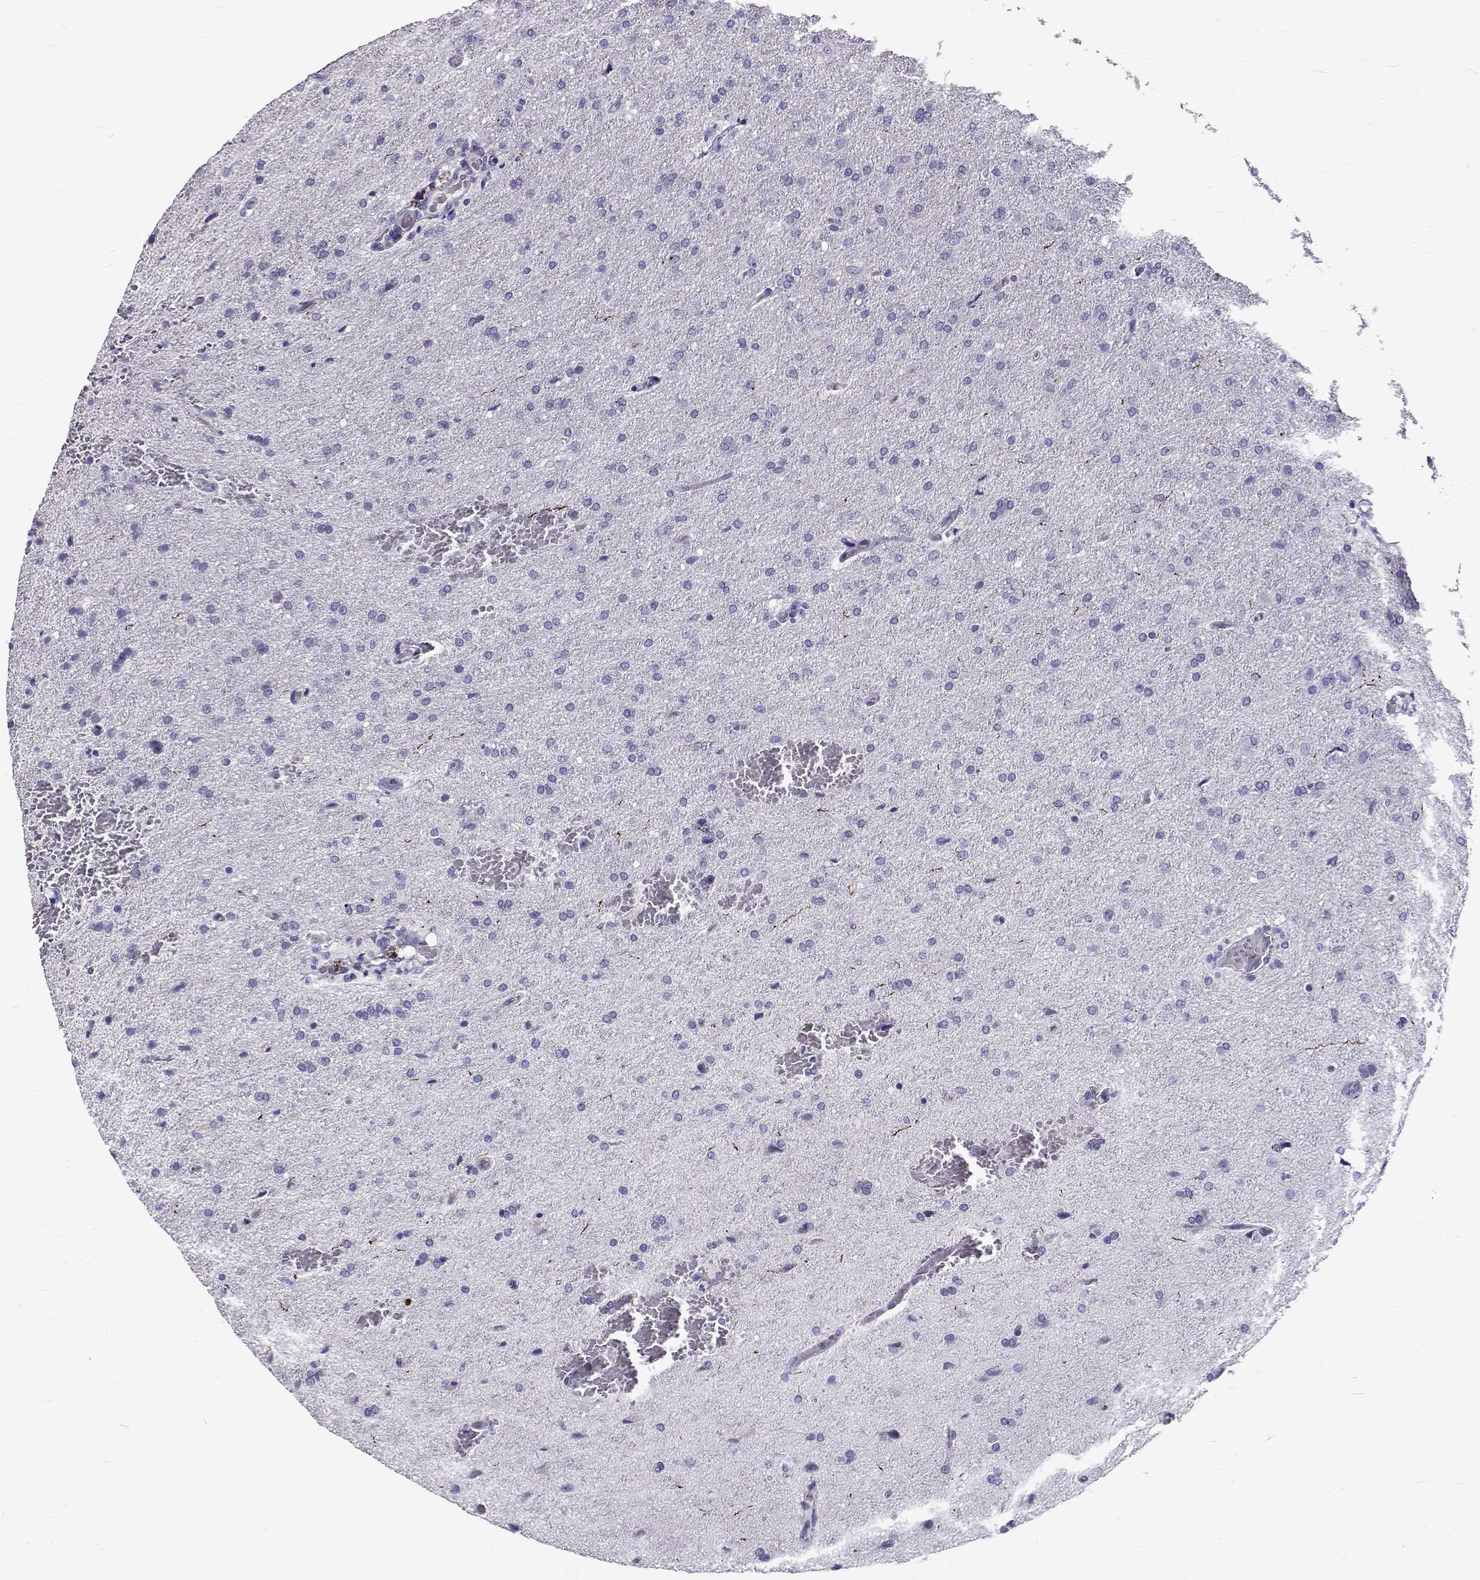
{"staining": {"intensity": "negative", "quantity": "none", "location": "none"}, "tissue": "glioma", "cell_type": "Tumor cells", "image_type": "cancer", "snomed": [{"axis": "morphology", "description": "Glioma, malignant, High grade"}, {"axis": "topography", "description": "Brain"}], "caption": "DAB (3,3'-diaminobenzidine) immunohistochemical staining of human malignant glioma (high-grade) displays no significant staining in tumor cells.", "gene": "IGSF1", "patient": {"sex": "male", "age": 68}}